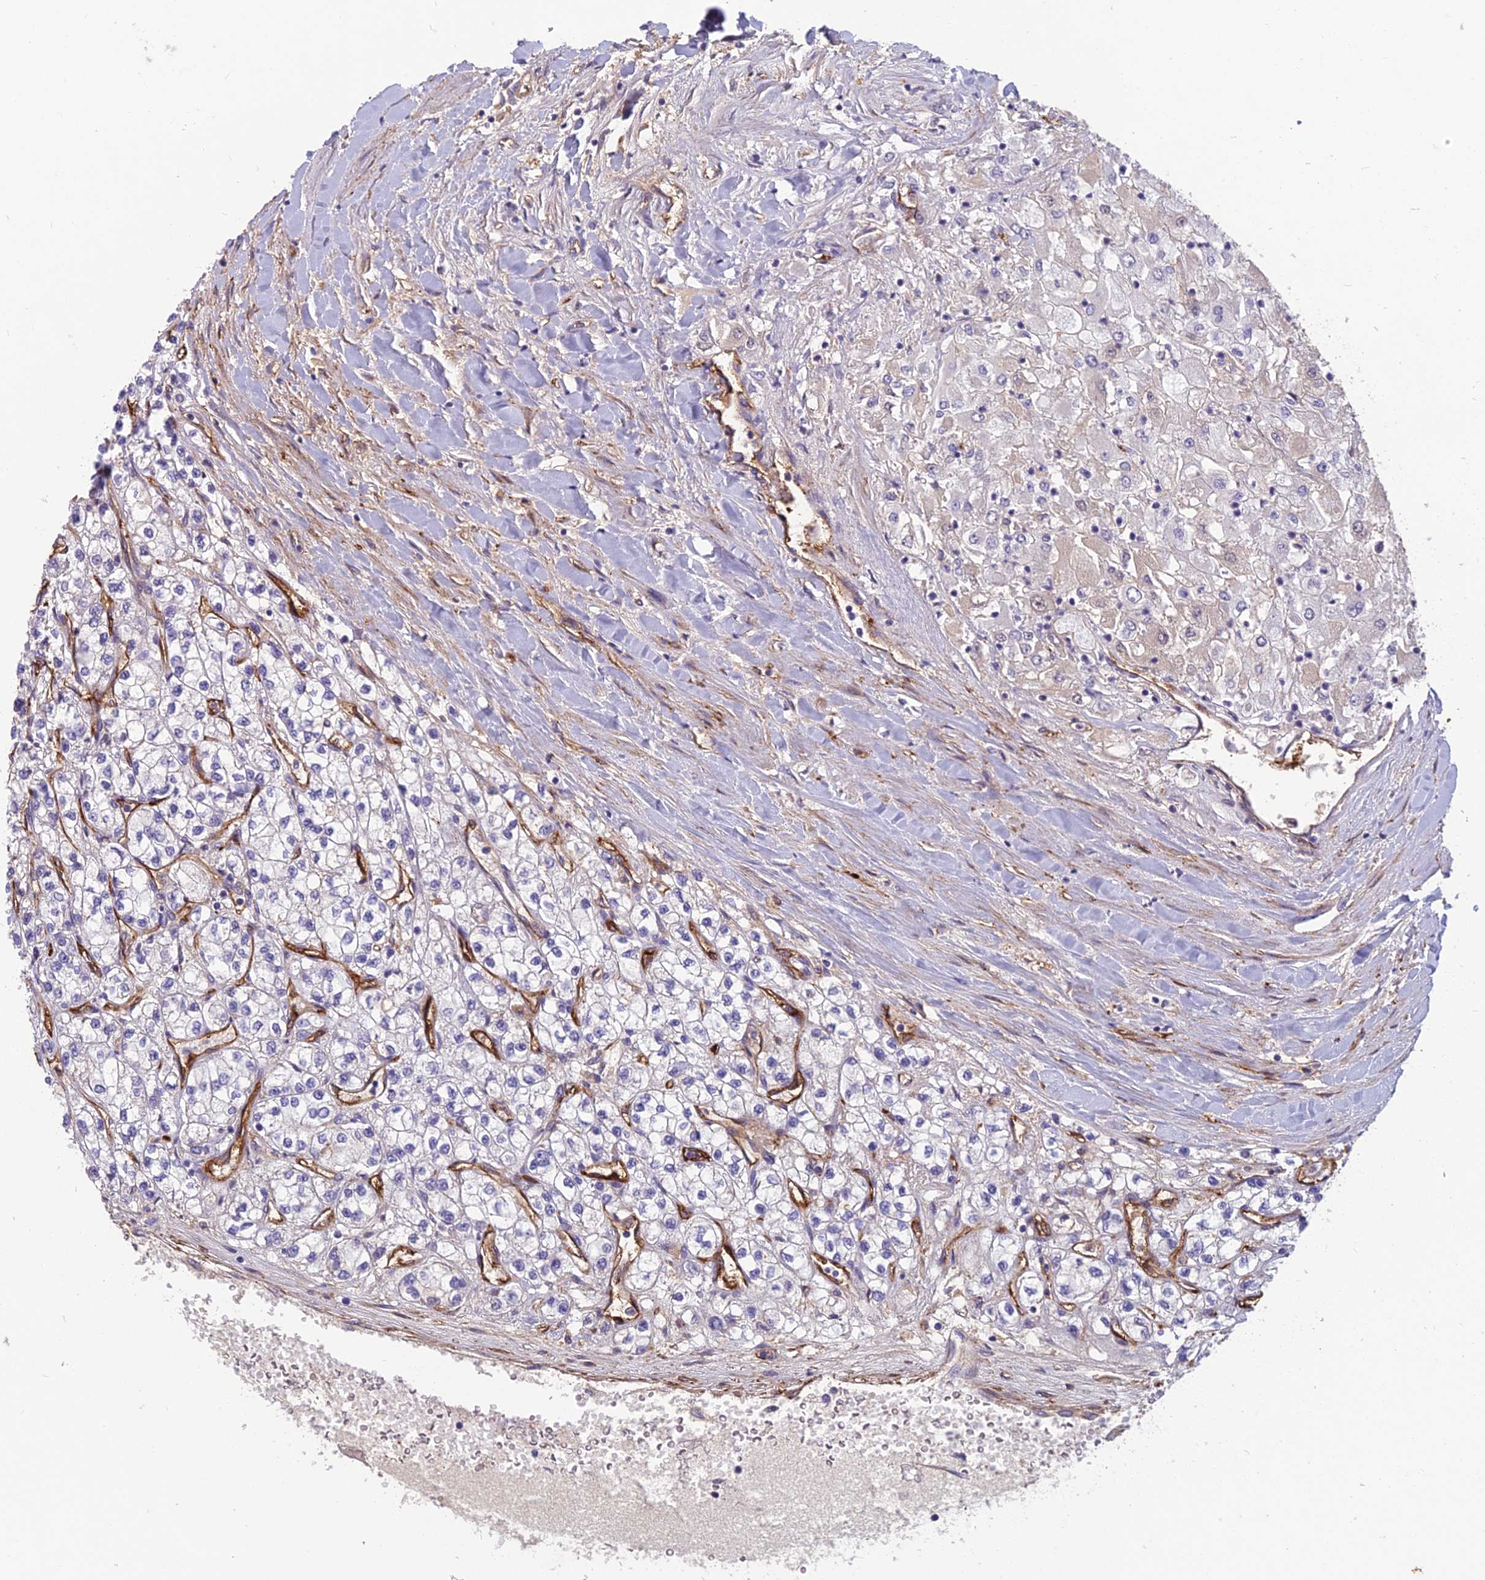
{"staining": {"intensity": "negative", "quantity": "none", "location": "none"}, "tissue": "renal cancer", "cell_type": "Tumor cells", "image_type": "cancer", "snomed": [{"axis": "morphology", "description": "Adenocarcinoma, NOS"}, {"axis": "topography", "description": "Kidney"}], "caption": "The image demonstrates no staining of tumor cells in renal cancer (adenocarcinoma).", "gene": "TSPAN15", "patient": {"sex": "male", "age": 80}}